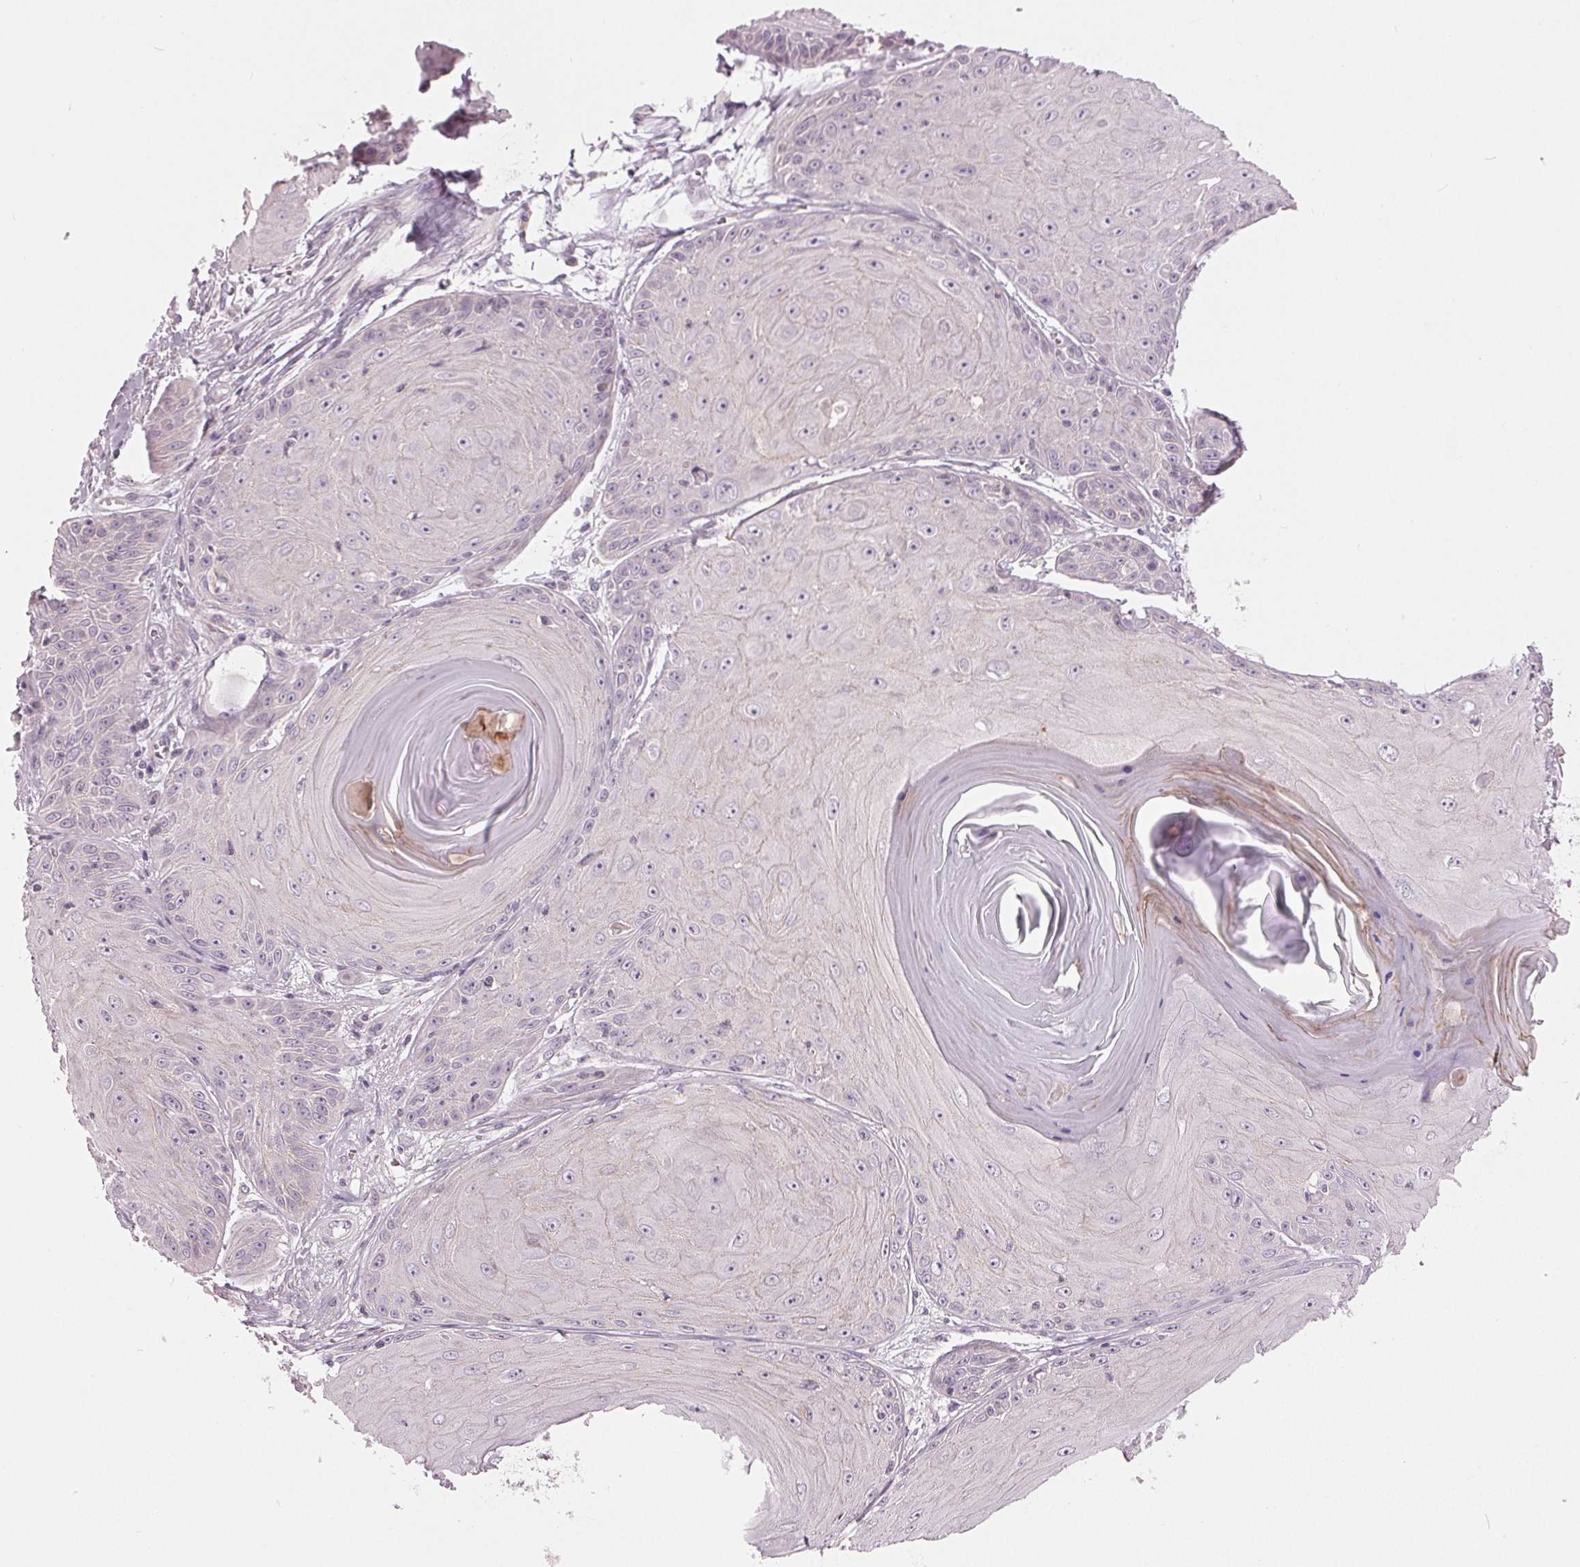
{"staining": {"intensity": "negative", "quantity": "none", "location": "none"}, "tissue": "skin cancer", "cell_type": "Tumor cells", "image_type": "cancer", "snomed": [{"axis": "morphology", "description": "Squamous cell carcinoma, NOS"}, {"axis": "topography", "description": "Skin"}, {"axis": "topography", "description": "Vulva"}], "caption": "Immunohistochemical staining of skin squamous cell carcinoma shows no significant positivity in tumor cells.", "gene": "ZNF605", "patient": {"sex": "female", "age": 85}}